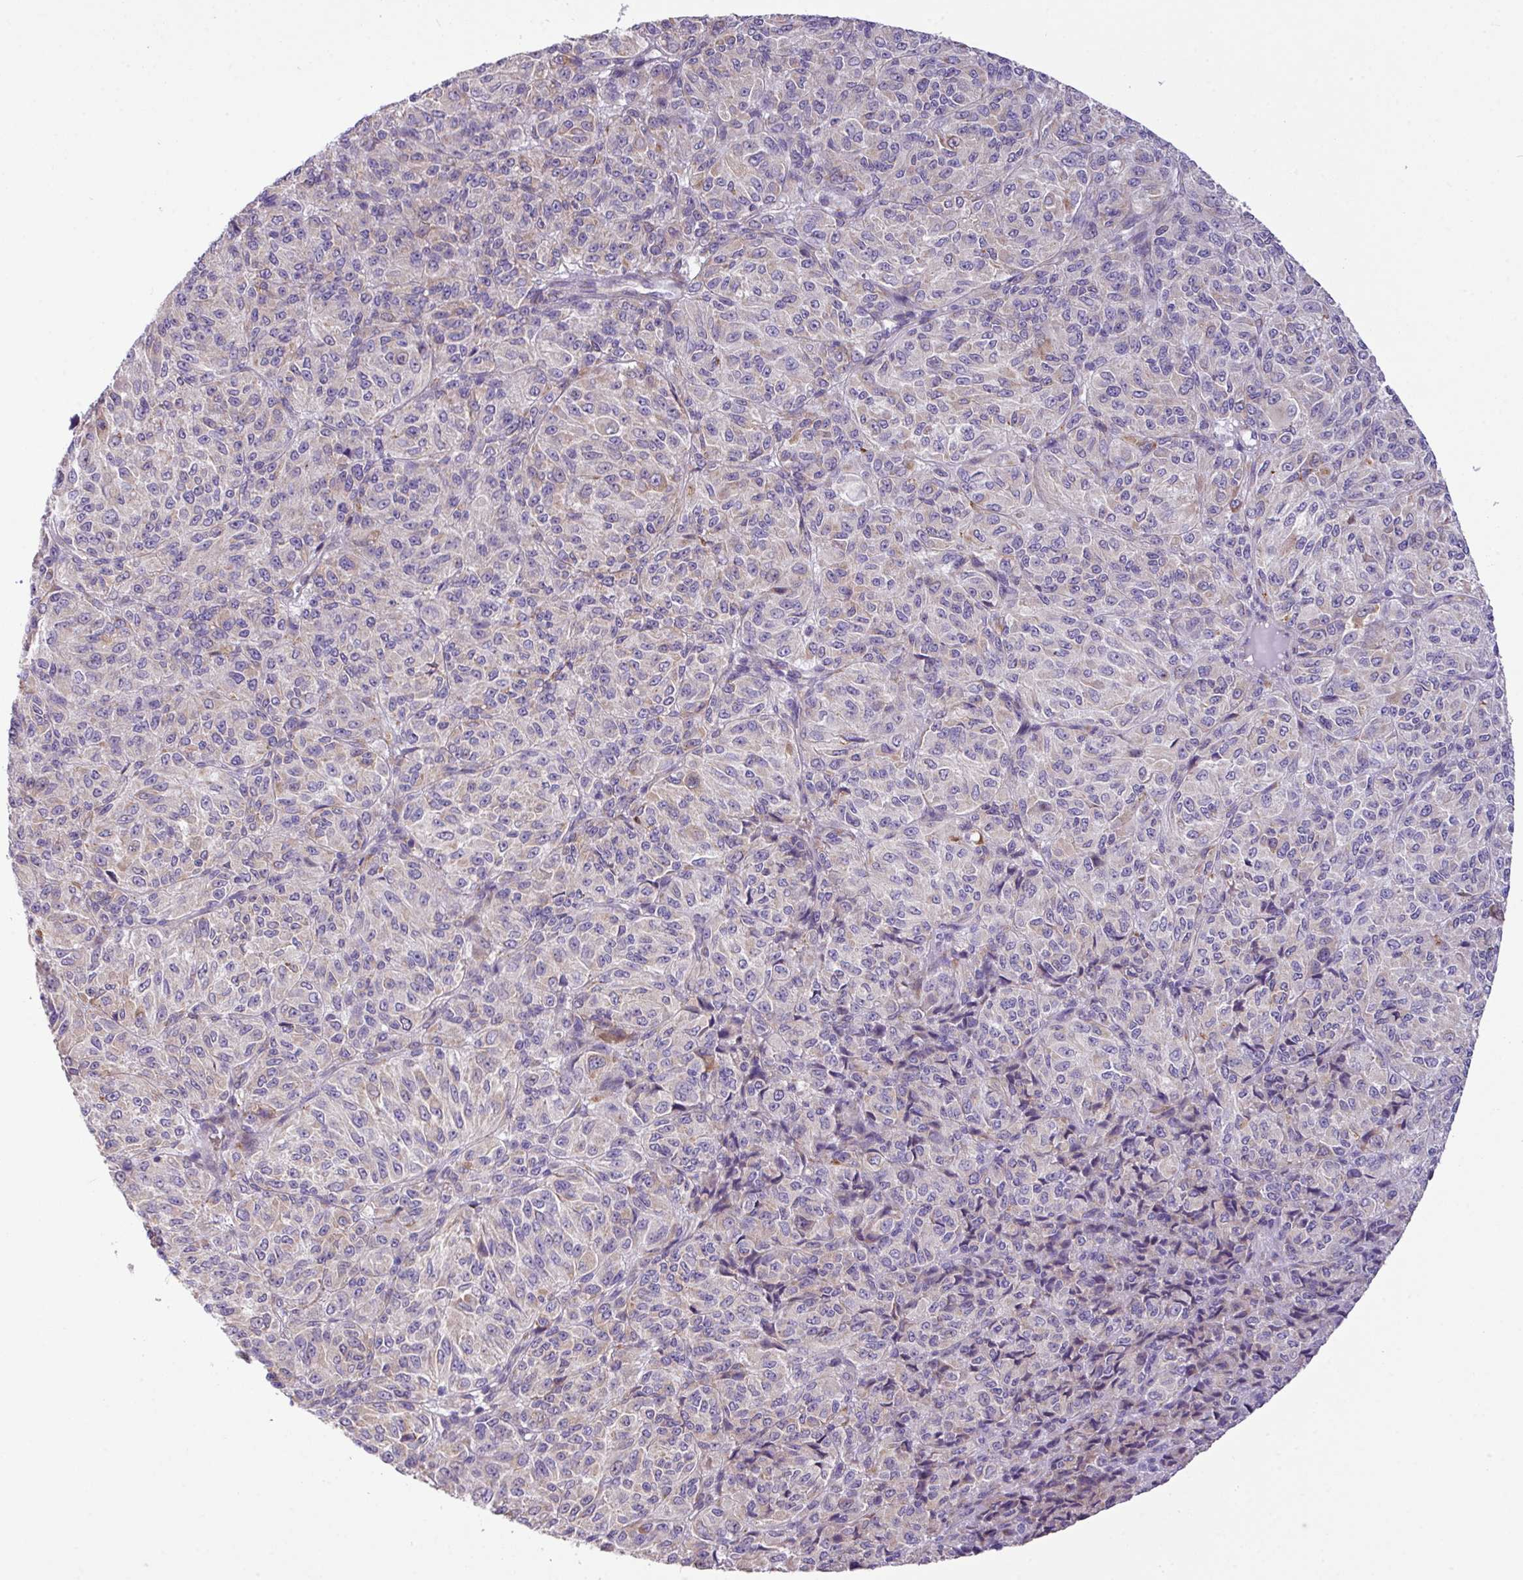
{"staining": {"intensity": "negative", "quantity": "none", "location": "none"}, "tissue": "melanoma", "cell_type": "Tumor cells", "image_type": "cancer", "snomed": [{"axis": "morphology", "description": "Malignant melanoma, Metastatic site"}, {"axis": "topography", "description": "Brain"}], "caption": "A high-resolution image shows IHC staining of malignant melanoma (metastatic site), which exhibits no significant staining in tumor cells.", "gene": "CFAP97", "patient": {"sex": "female", "age": 56}}